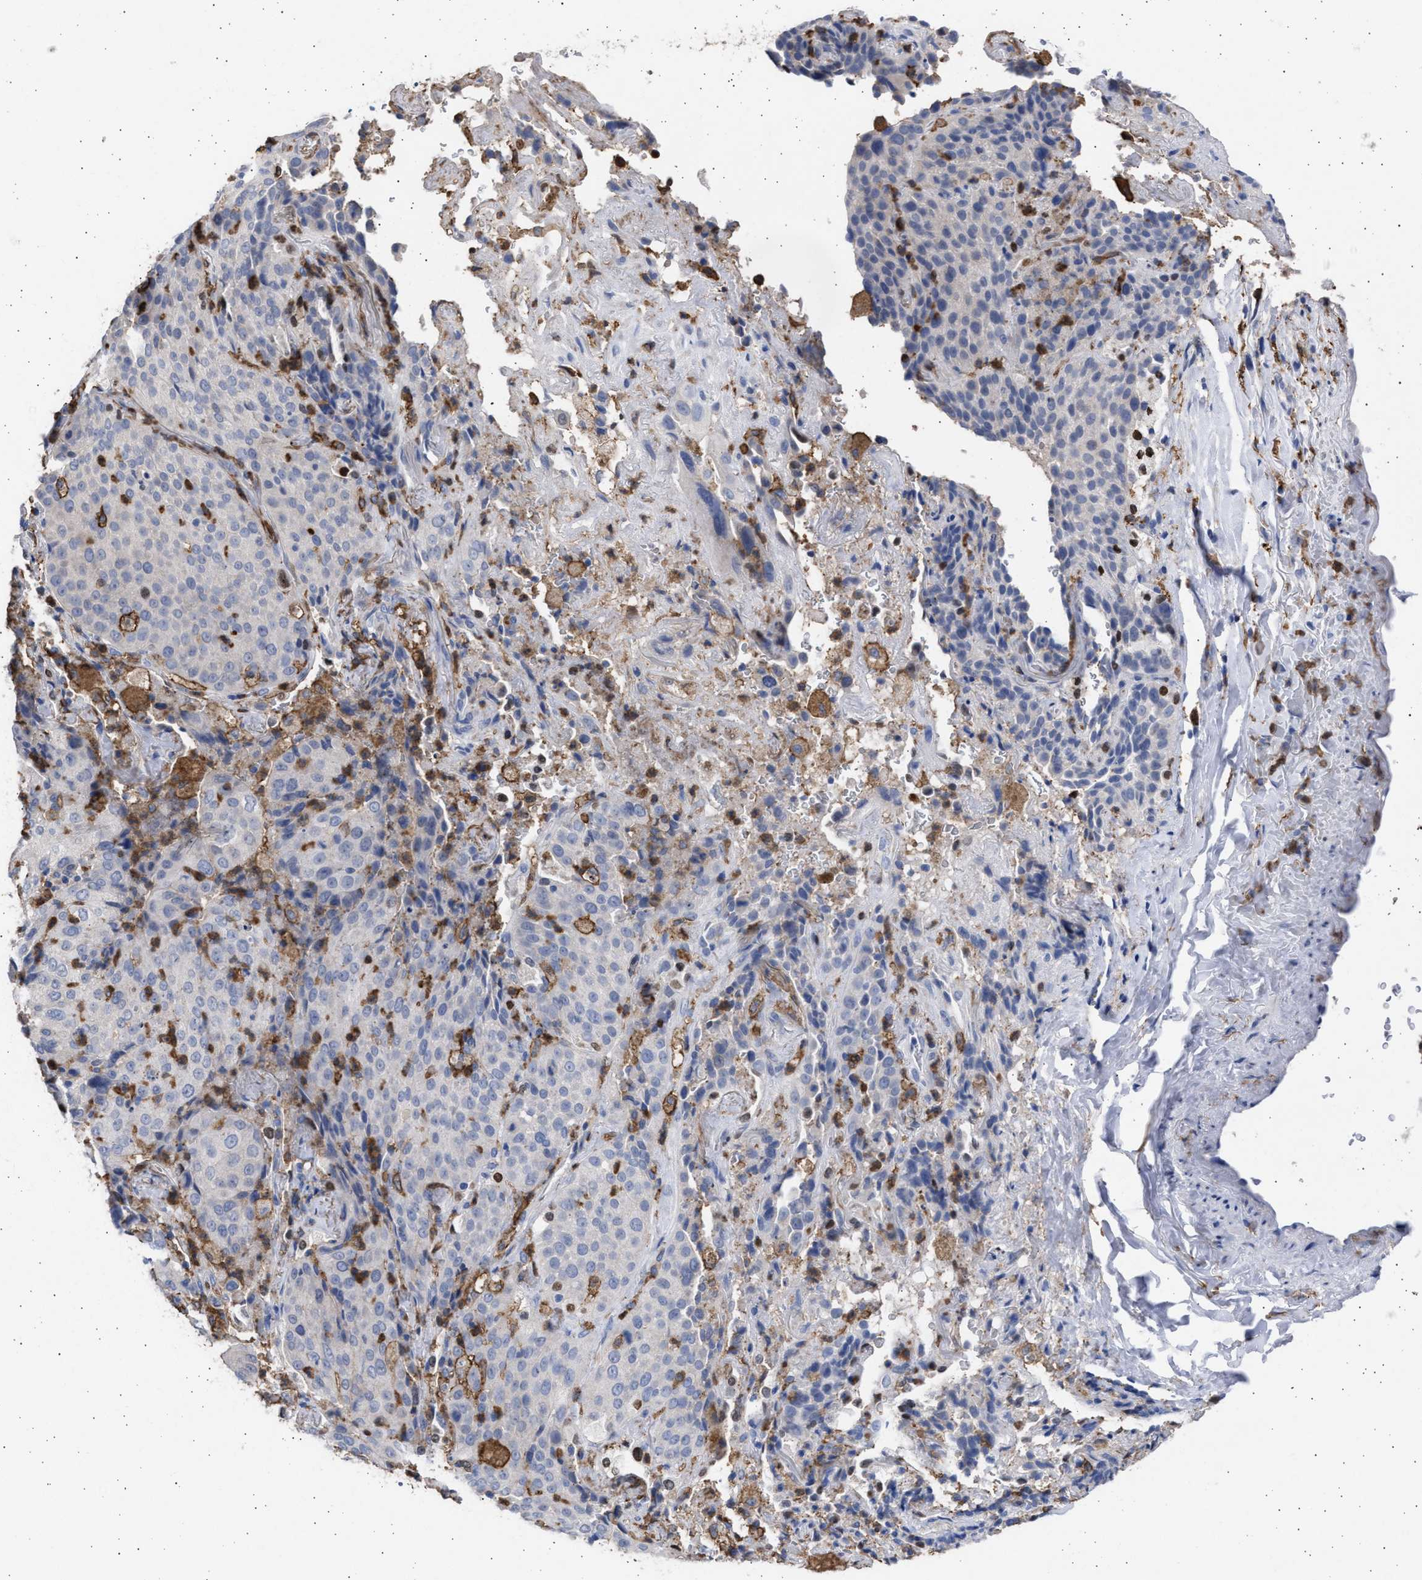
{"staining": {"intensity": "negative", "quantity": "none", "location": "none"}, "tissue": "lung cancer", "cell_type": "Tumor cells", "image_type": "cancer", "snomed": [{"axis": "morphology", "description": "Squamous cell carcinoma, NOS"}, {"axis": "topography", "description": "Lung"}], "caption": "A histopathology image of lung cancer (squamous cell carcinoma) stained for a protein demonstrates no brown staining in tumor cells.", "gene": "FCER1A", "patient": {"sex": "male", "age": 54}}